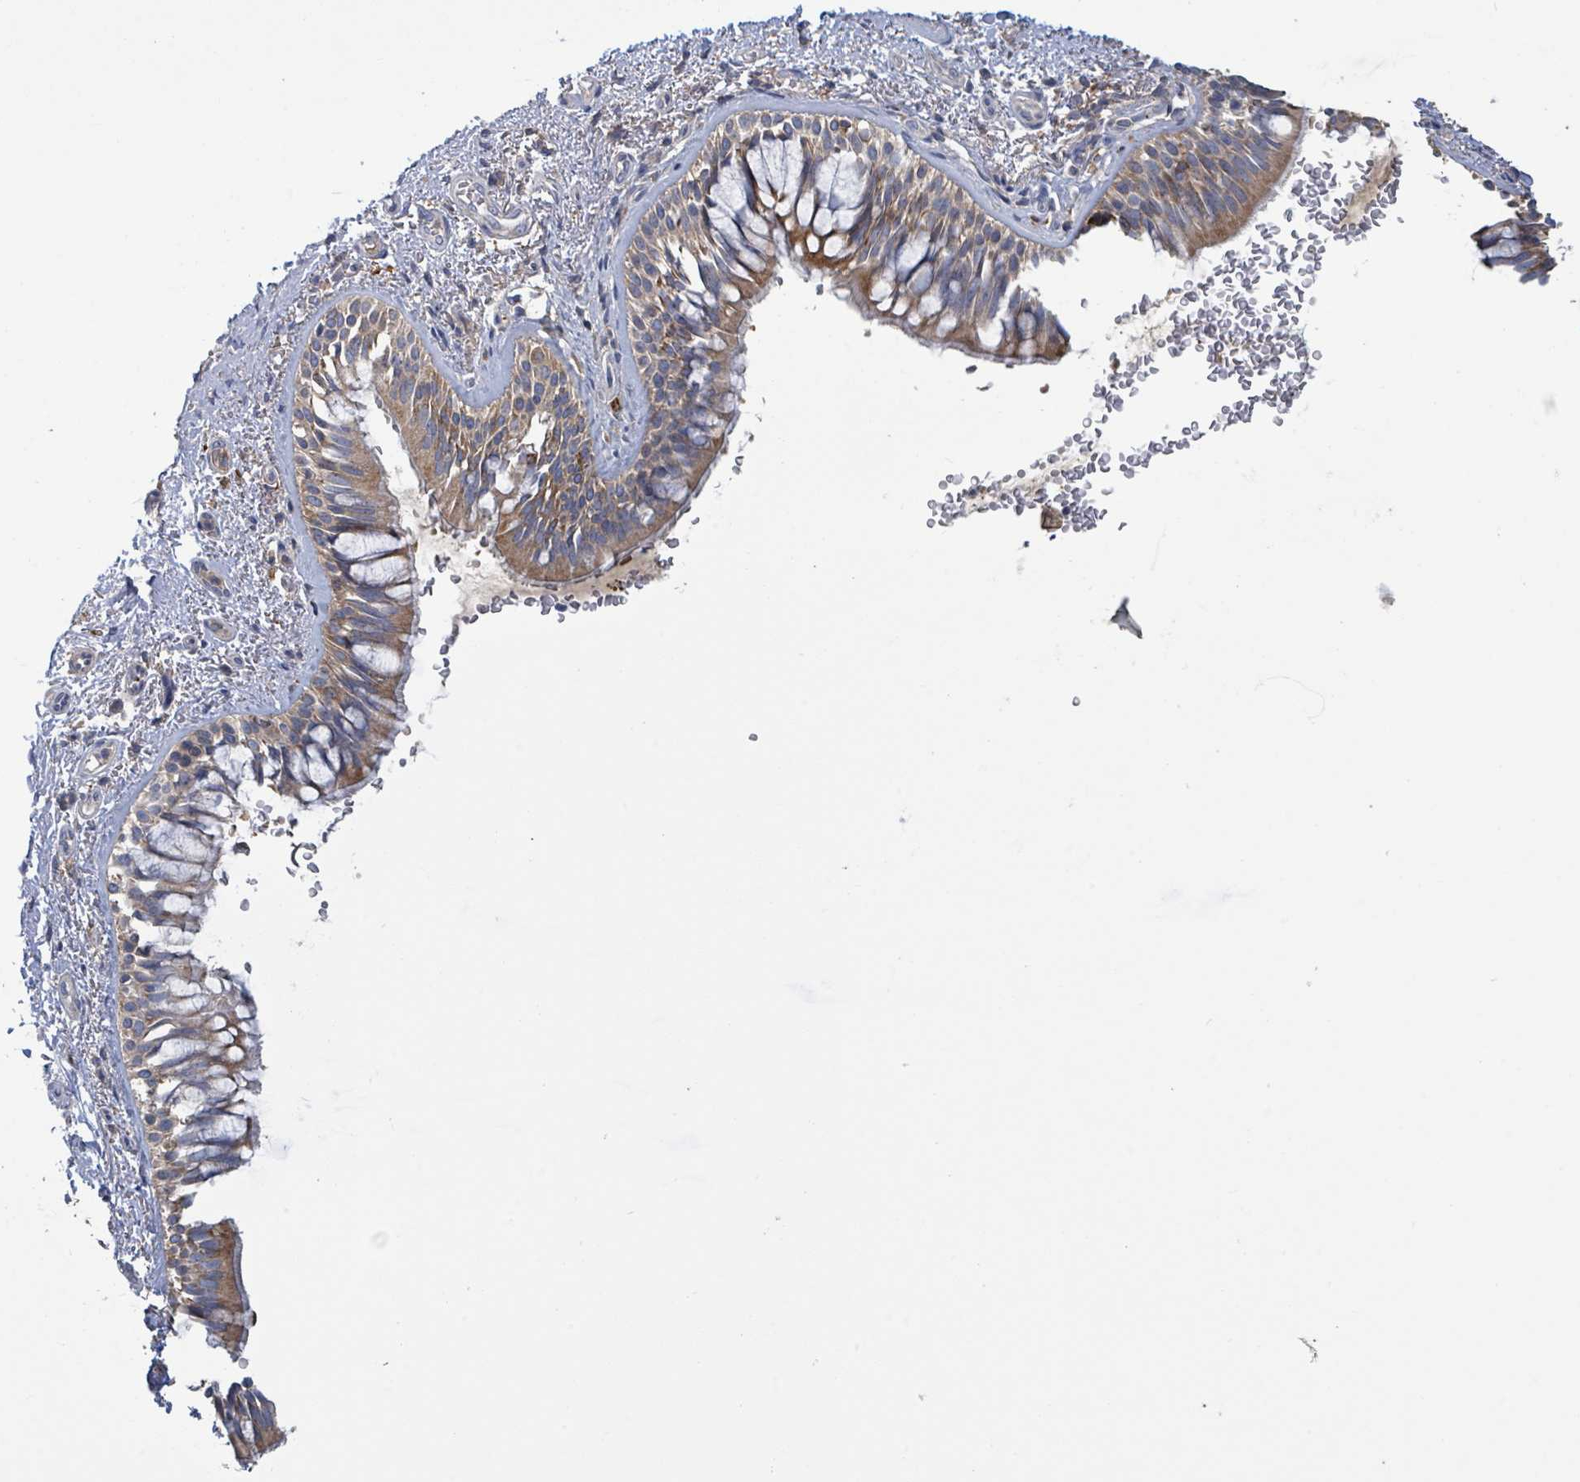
{"staining": {"intensity": "moderate", "quantity": ">75%", "location": "cytoplasmic/membranous"}, "tissue": "bronchus", "cell_type": "Respiratory epithelial cells", "image_type": "normal", "snomed": [{"axis": "morphology", "description": "Normal tissue, NOS"}, {"axis": "topography", "description": "Lymph node"}, {"axis": "topography", "description": "Cartilage tissue"}, {"axis": "topography", "description": "Bronchus"}], "caption": "Brown immunohistochemical staining in normal bronchus exhibits moderate cytoplasmic/membranous positivity in about >75% of respiratory epithelial cells.", "gene": "PLAAT1", "patient": {"sex": "female", "age": 70}}